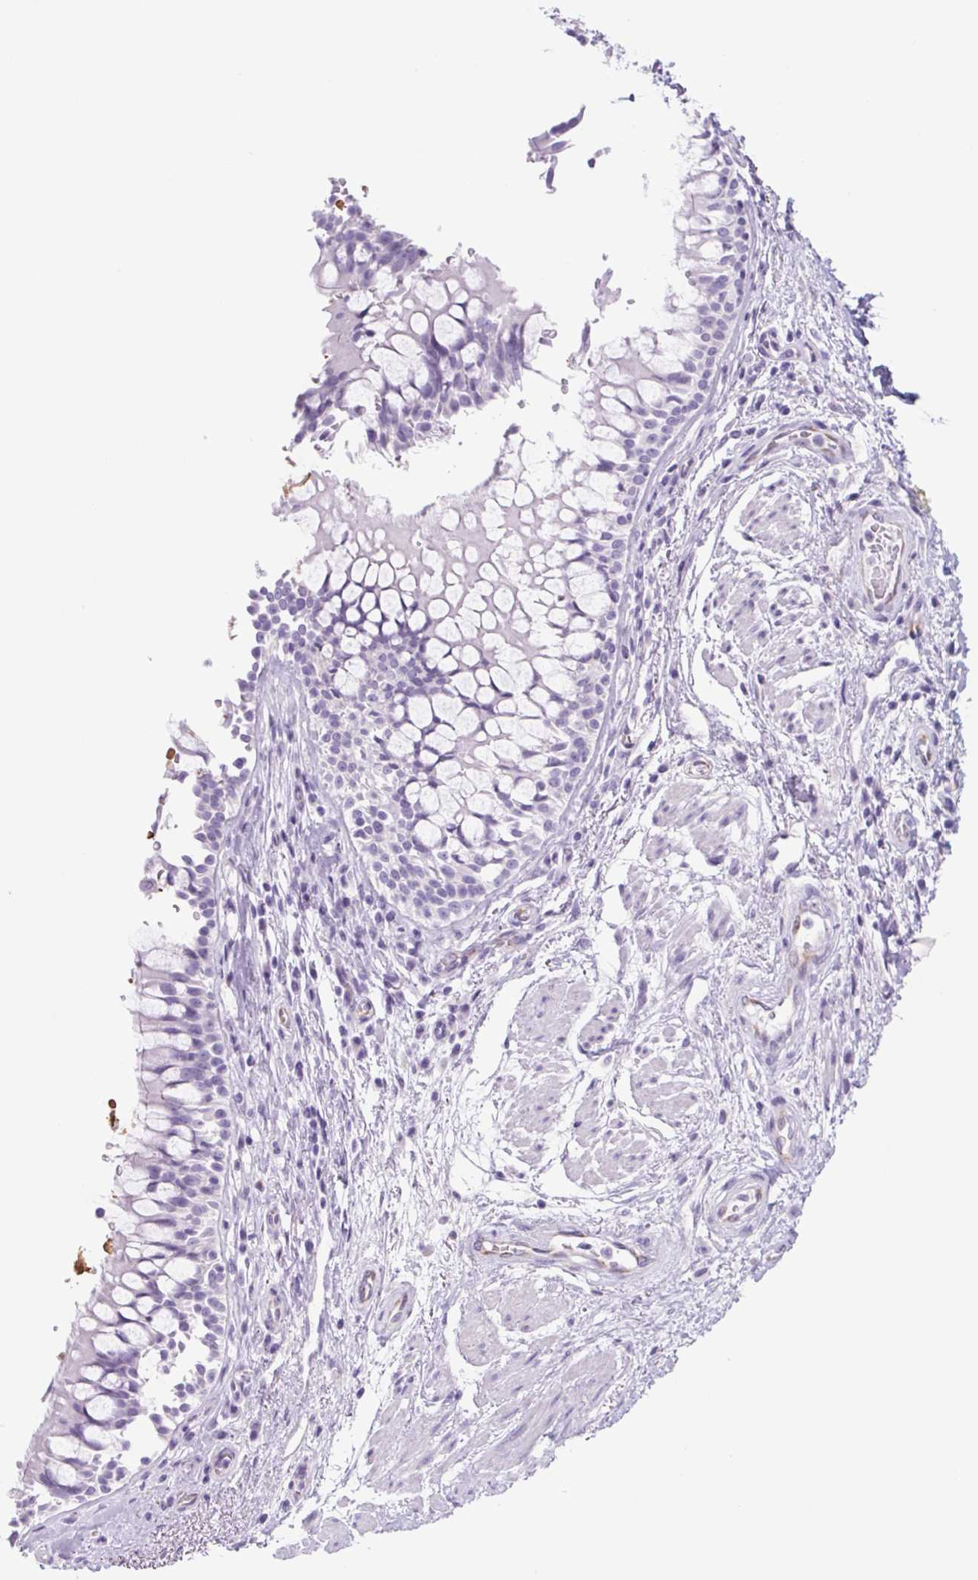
{"staining": {"intensity": "negative", "quantity": "none", "location": "none"}, "tissue": "adipose tissue", "cell_type": "Adipocytes", "image_type": "normal", "snomed": [{"axis": "morphology", "description": "Normal tissue, NOS"}, {"axis": "topography", "description": "Cartilage tissue"}, {"axis": "topography", "description": "Bronchus"}], "caption": "Adipocytes are negative for brown protein staining in benign adipose tissue. The staining was performed using DAB to visualize the protein expression in brown, while the nuclei were stained in blue with hematoxylin (Magnification: 20x).", "gene": "CYP21A2", "patient": {"sex": "male", "age": 64}}